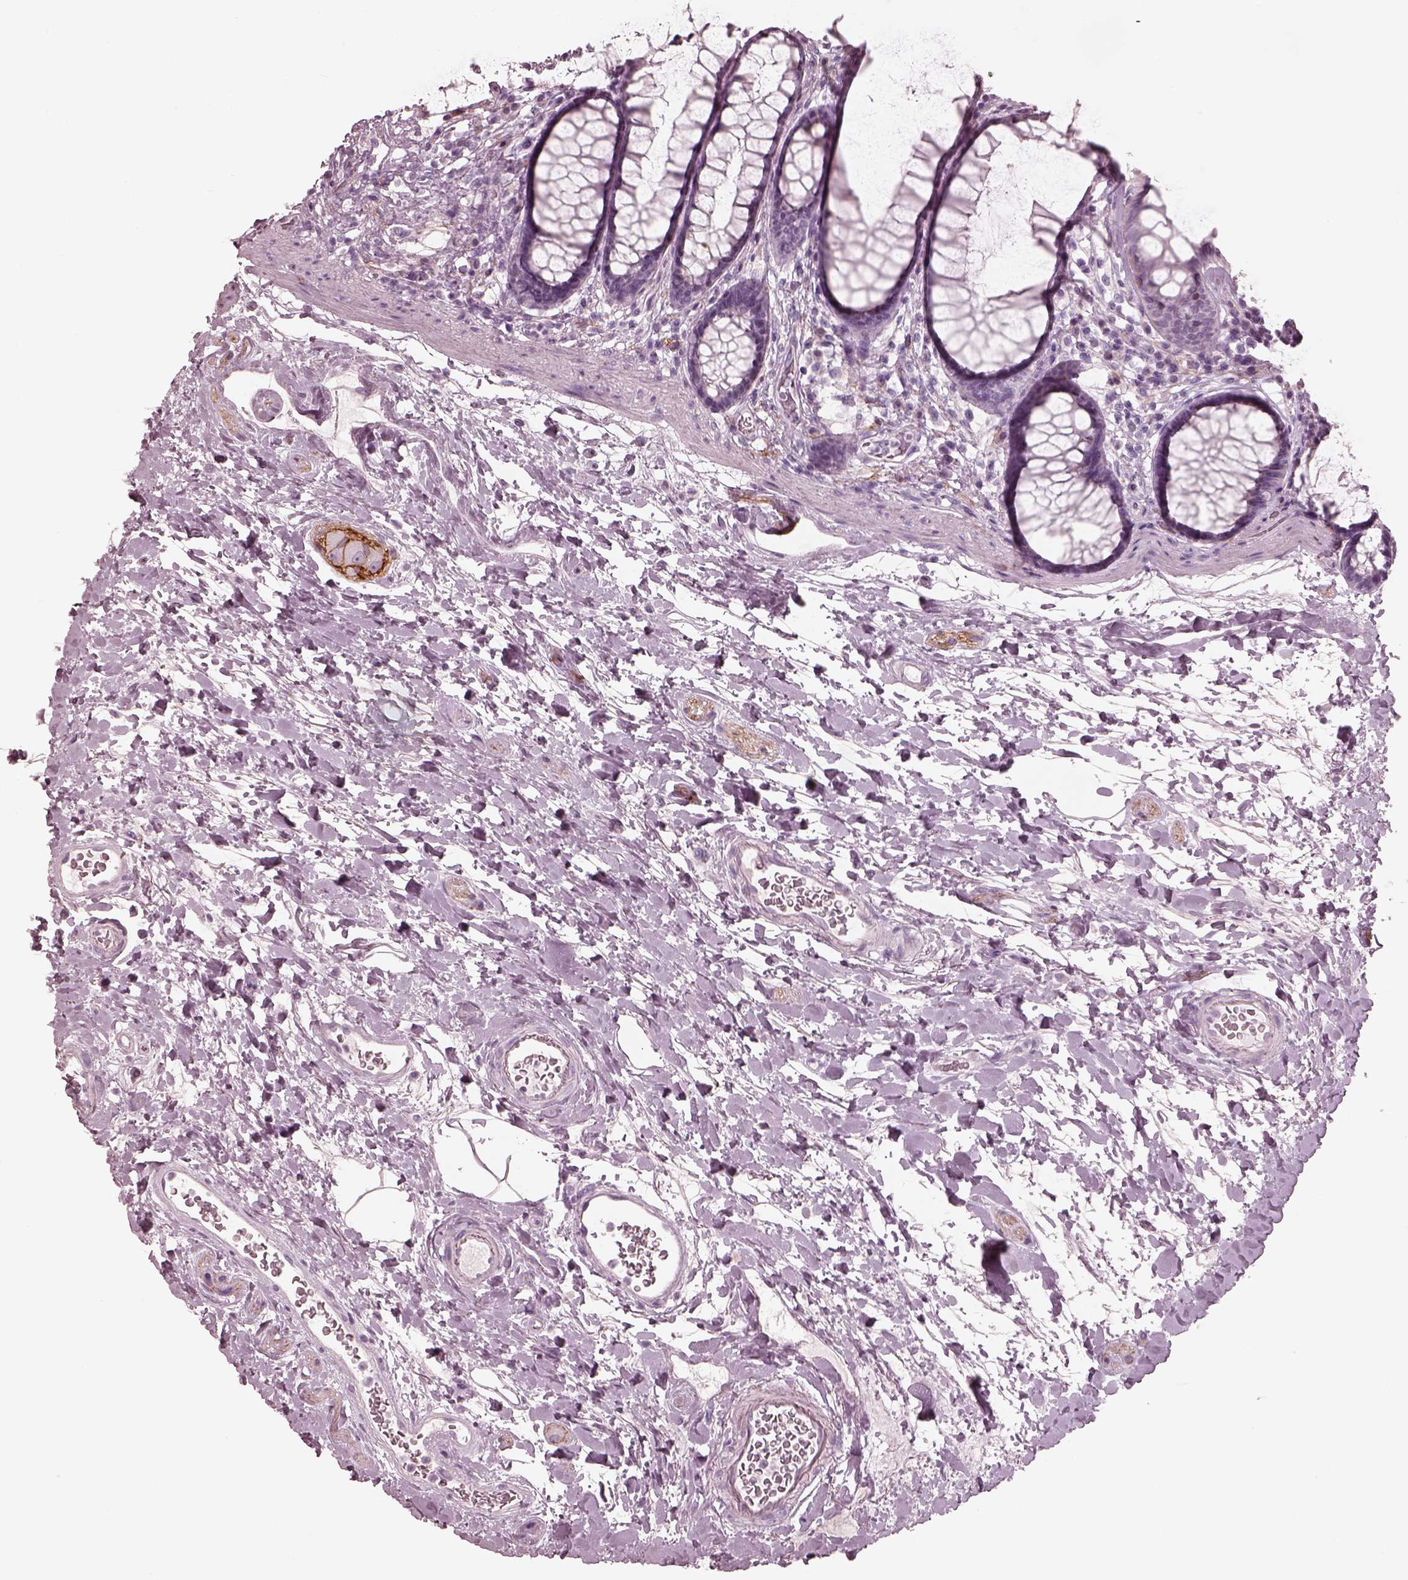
{"staining": {"intensity": "negative", "quantity": "none", "location": "none"}, "tissue": "rectum", "cell_type": "Glandular cells", "image_type": "normal", "snomed": [{"axis": "morphology", "description": "Normal tissue, NOS"}, {"axis": "topography", "description": "Rectum"}], "caption": "IHC micrograph of unremarkable rectum: human rectum stained with DAB (3,3'-diaminobenzidine) reveals no significant protein positivity in glandular cells. Nuclei are stained in blue.", "gene": "CADM2", "patient": {"sex": "male", "age": 72}}